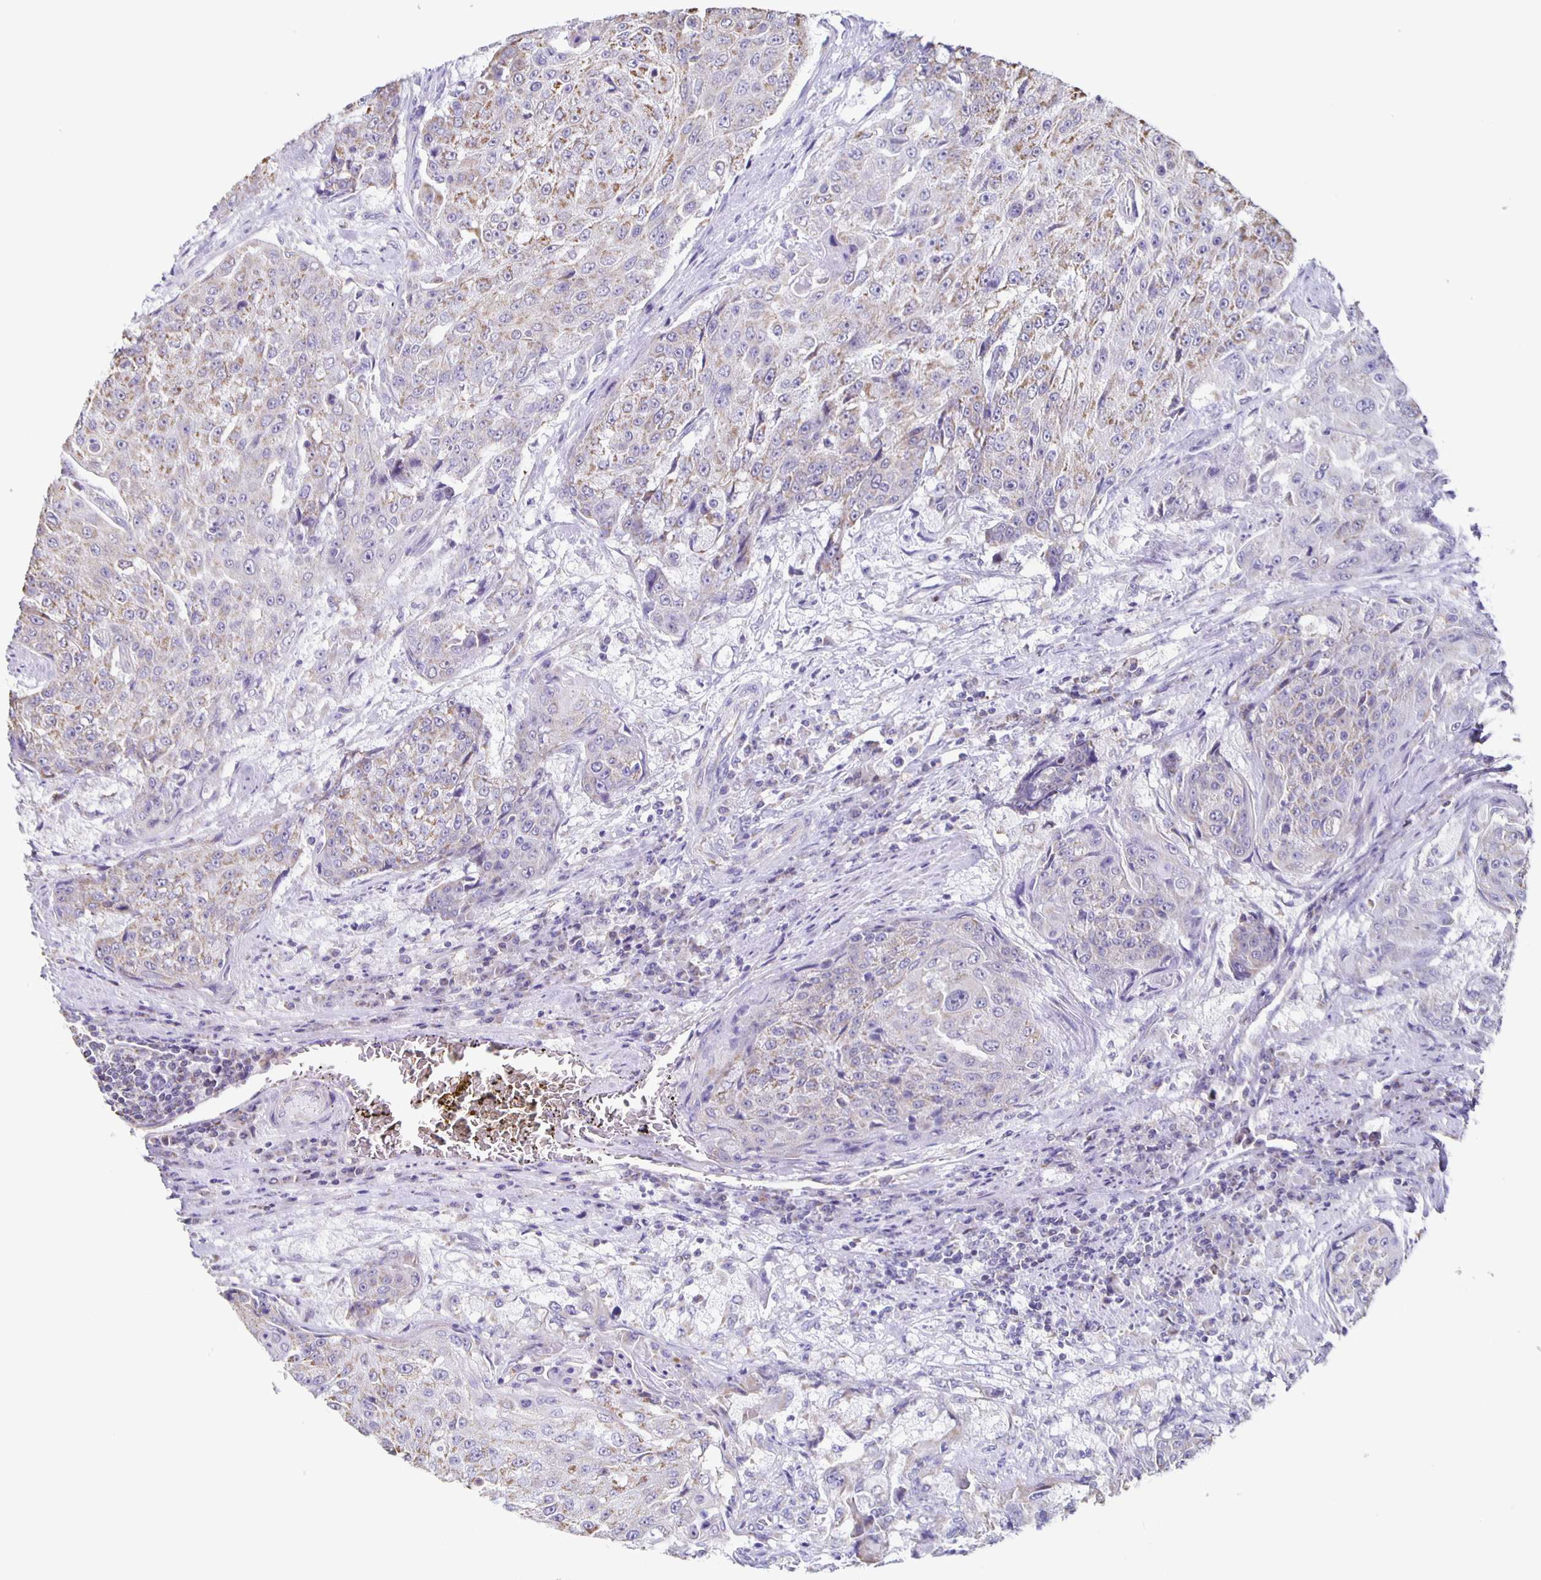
{"staining": {"intensity": "moderate", "quantity": "25%-75%", "location": "cytoplasmic/membranous"}, "tissue": "urothelial cancer", "cell_type": "Tumor cells", "image_type": "cancer", "snomed": [{"axis": "morphology", "description": "Urothelial carcinoma, High grade"}, {"axis": "topography", "description": "Urinary bladder"}], "caption": "High-grade urothelial carcinoma was stained to show a protein in brown. There is medium levels of moderate cytoplasmic/membranous positivity in about 25%-75% of tumor cells.", "gene": "TPPP", "patient": {"sex": "female", "age": 63}}